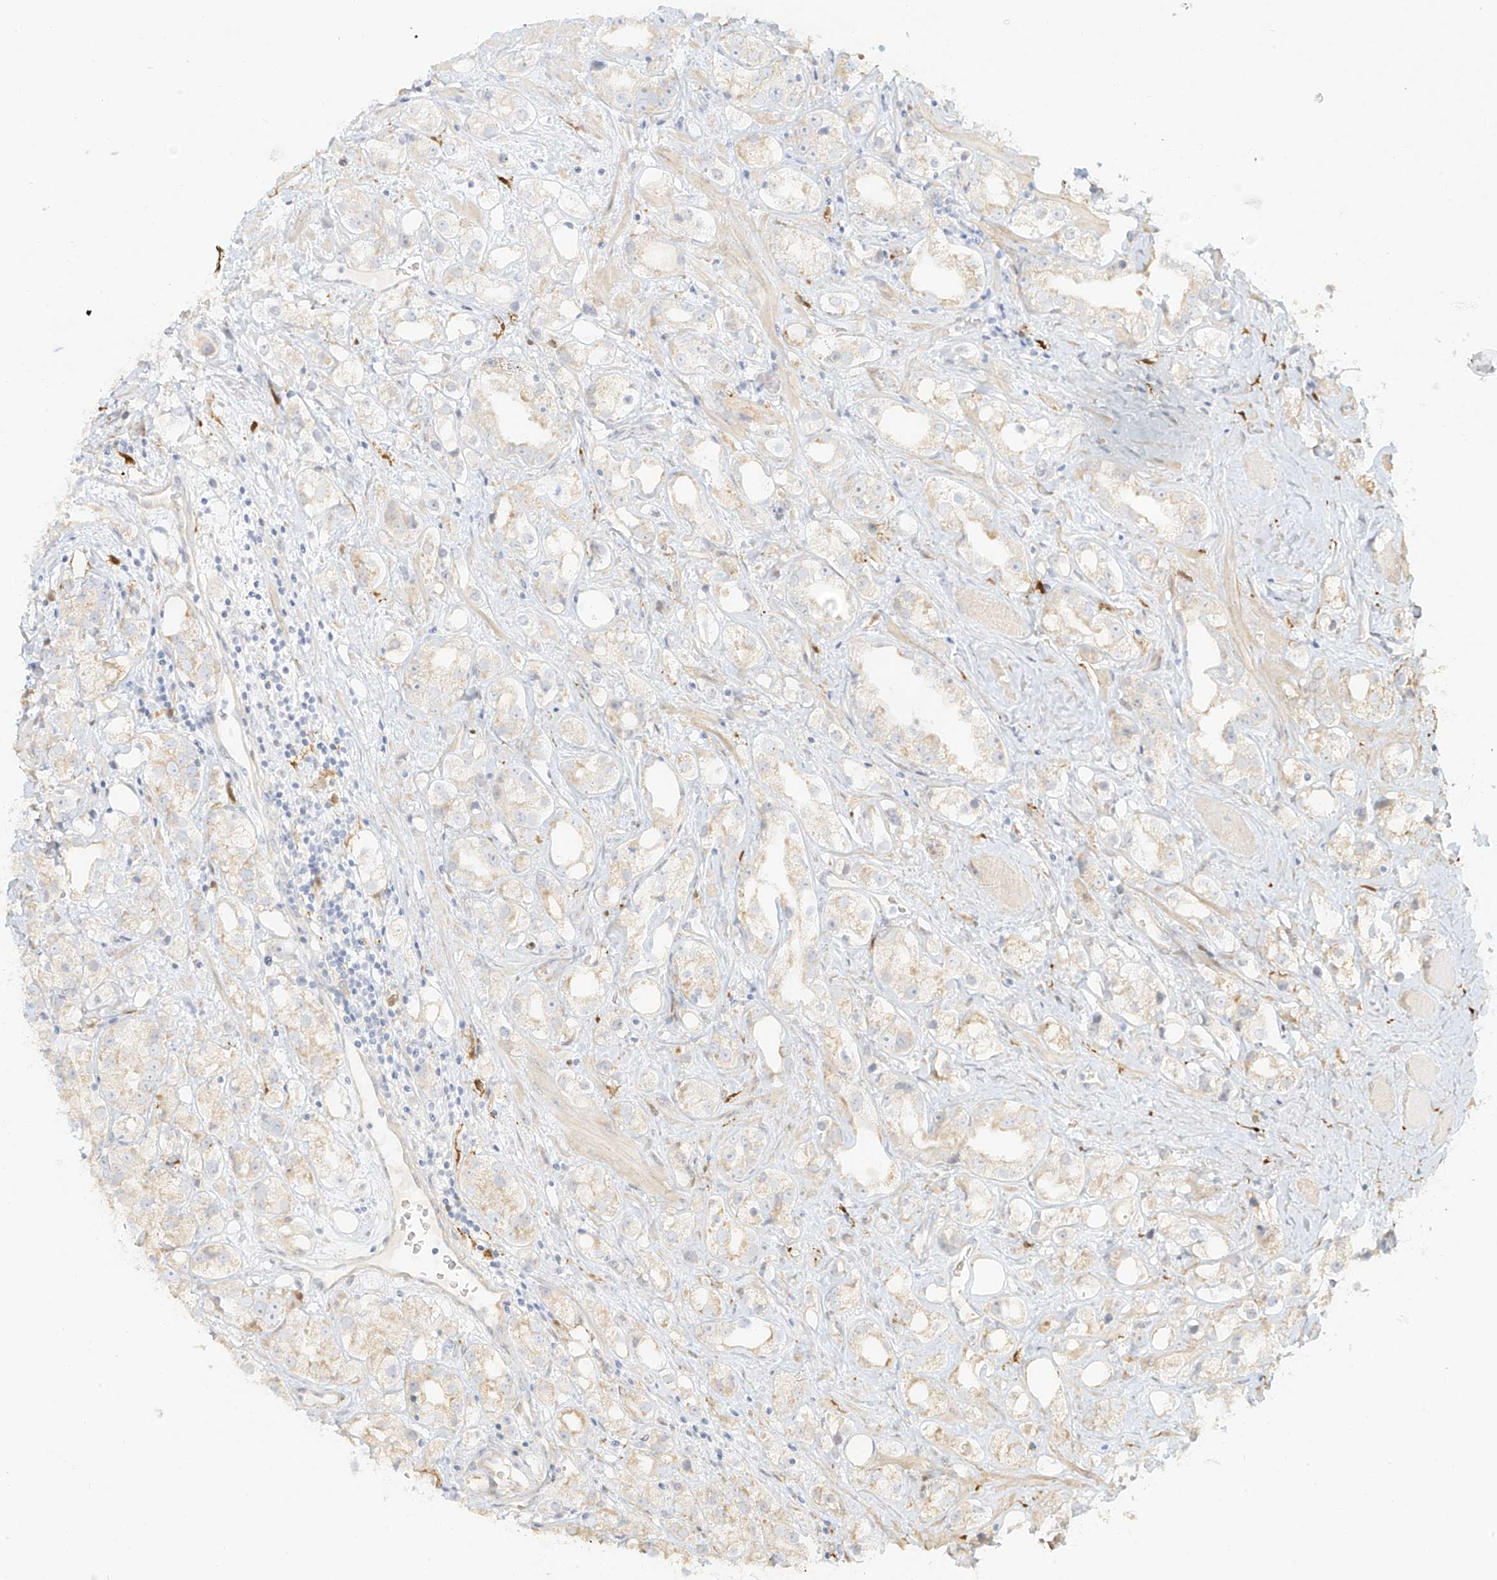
{"staining": {"intensity": "negative", "quantity": "none", "location": "none"}, "tissue": "prostate cancer", "cell_type": "Tumor cells", "image_type": "cancer", "snomed": [{"axis": "morphology", "description": "Adenocarcinoma, NOS"}, {"axis": "topography", "description": "Prostate"}], "caption": "This is a micrograph of immunohistochemistry staining of adenocarcinoma (prostate), which shows no expression in tumor cells.", "gene": "UPK1B", "patient": {"sex": "male", "age": 79}}